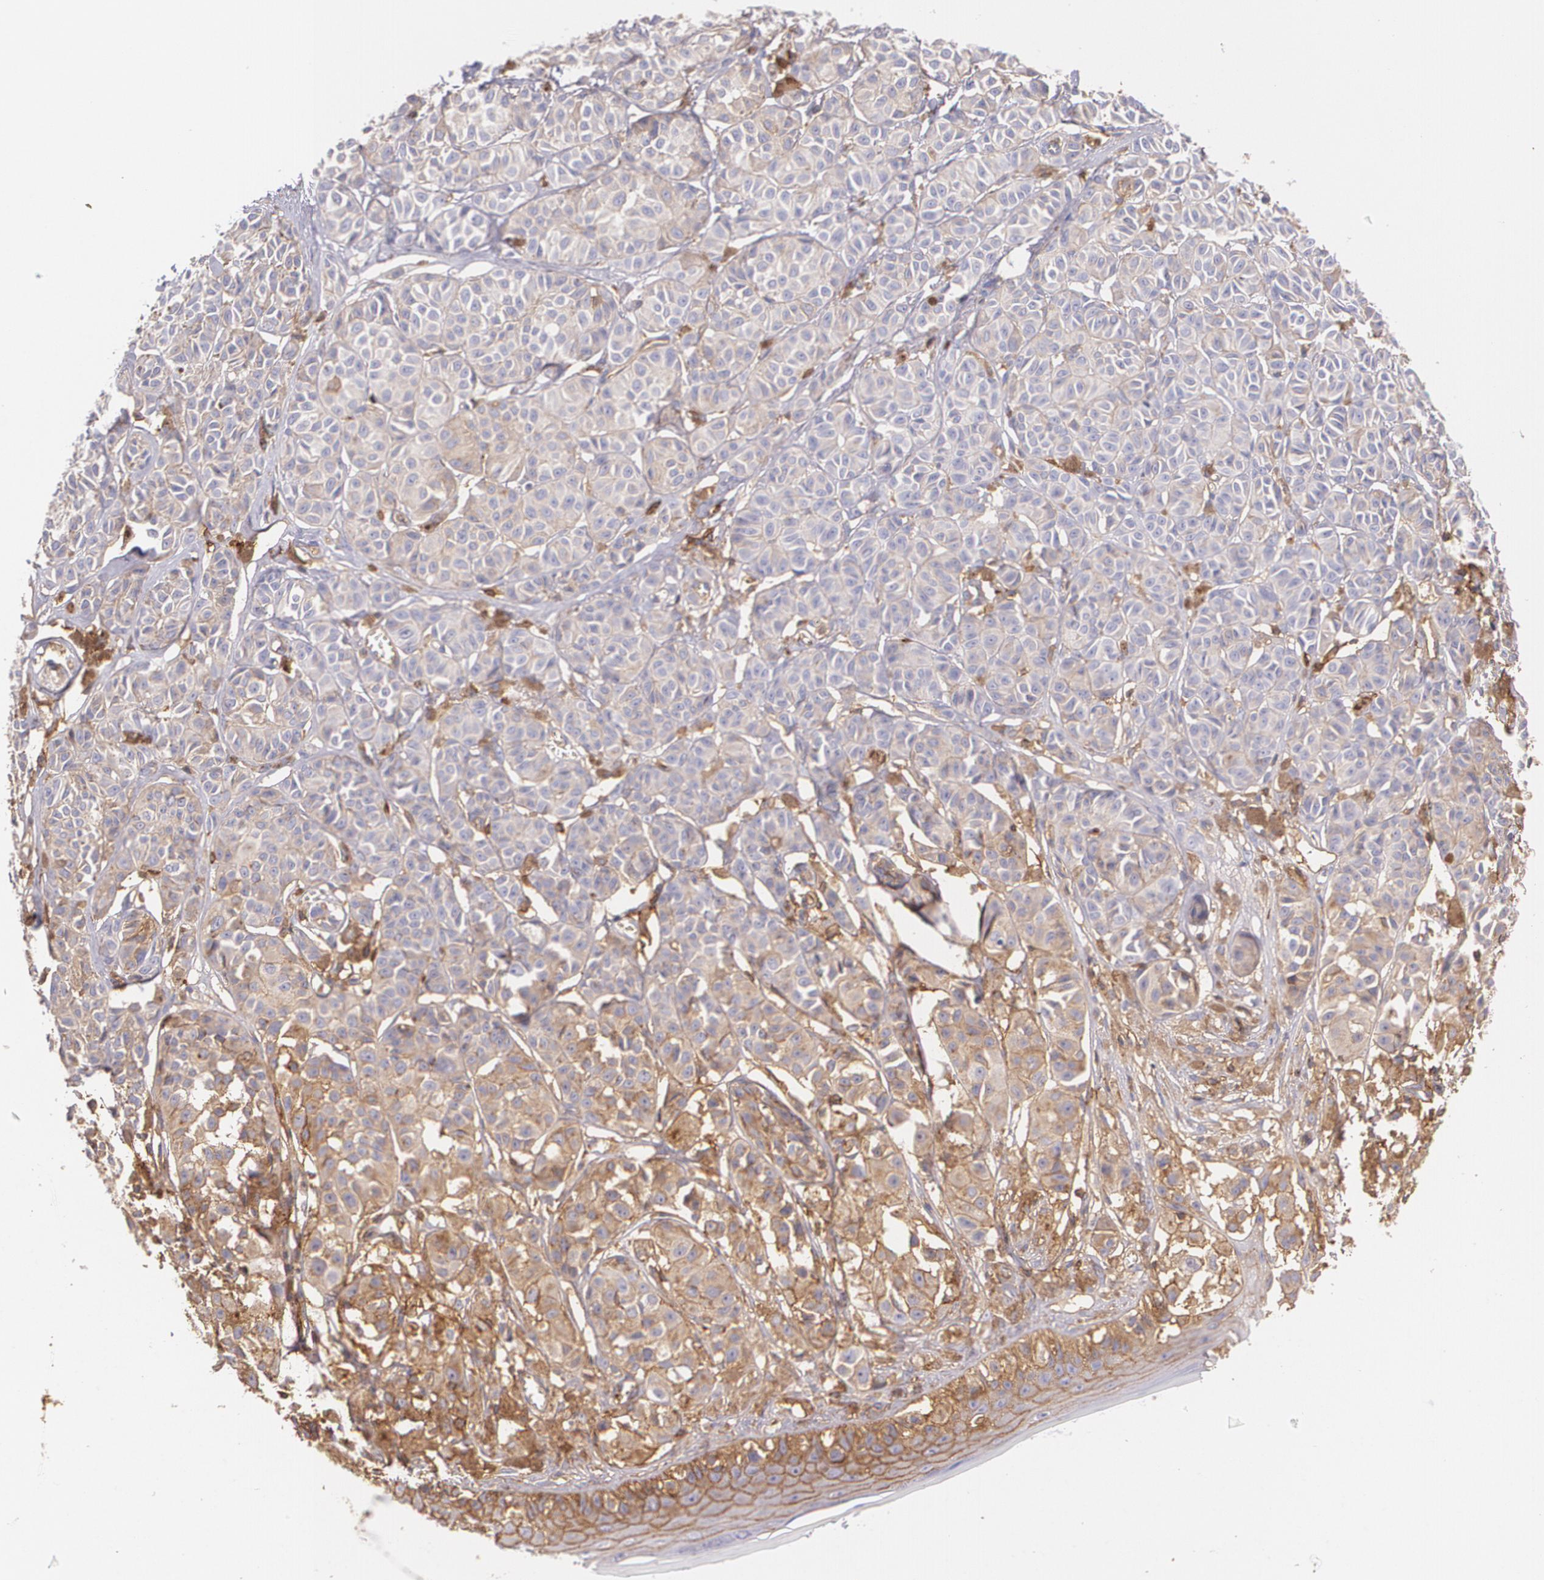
{"staining": {"intensity": "weak", "quantity": "25%-75%", "location": "cytoplasmic/membranous"}, "tissue": "melanoma", "cell_type": "Tumor cells", "image_type": "cancer", "snomed": [{"axis": "morphology", "description": "Malignant melanoma, NOS"}, {"axis": "topography", "description": "Skin"}], "caption": "The image reveals a brown stain indicating the presence of a protein in the cytoplasmic/membranous of tumor cells in malignant melanoma. Nuclei are stained in blue.", "gene": "B2M", "patient": {"sex": "male", "age": 76}}